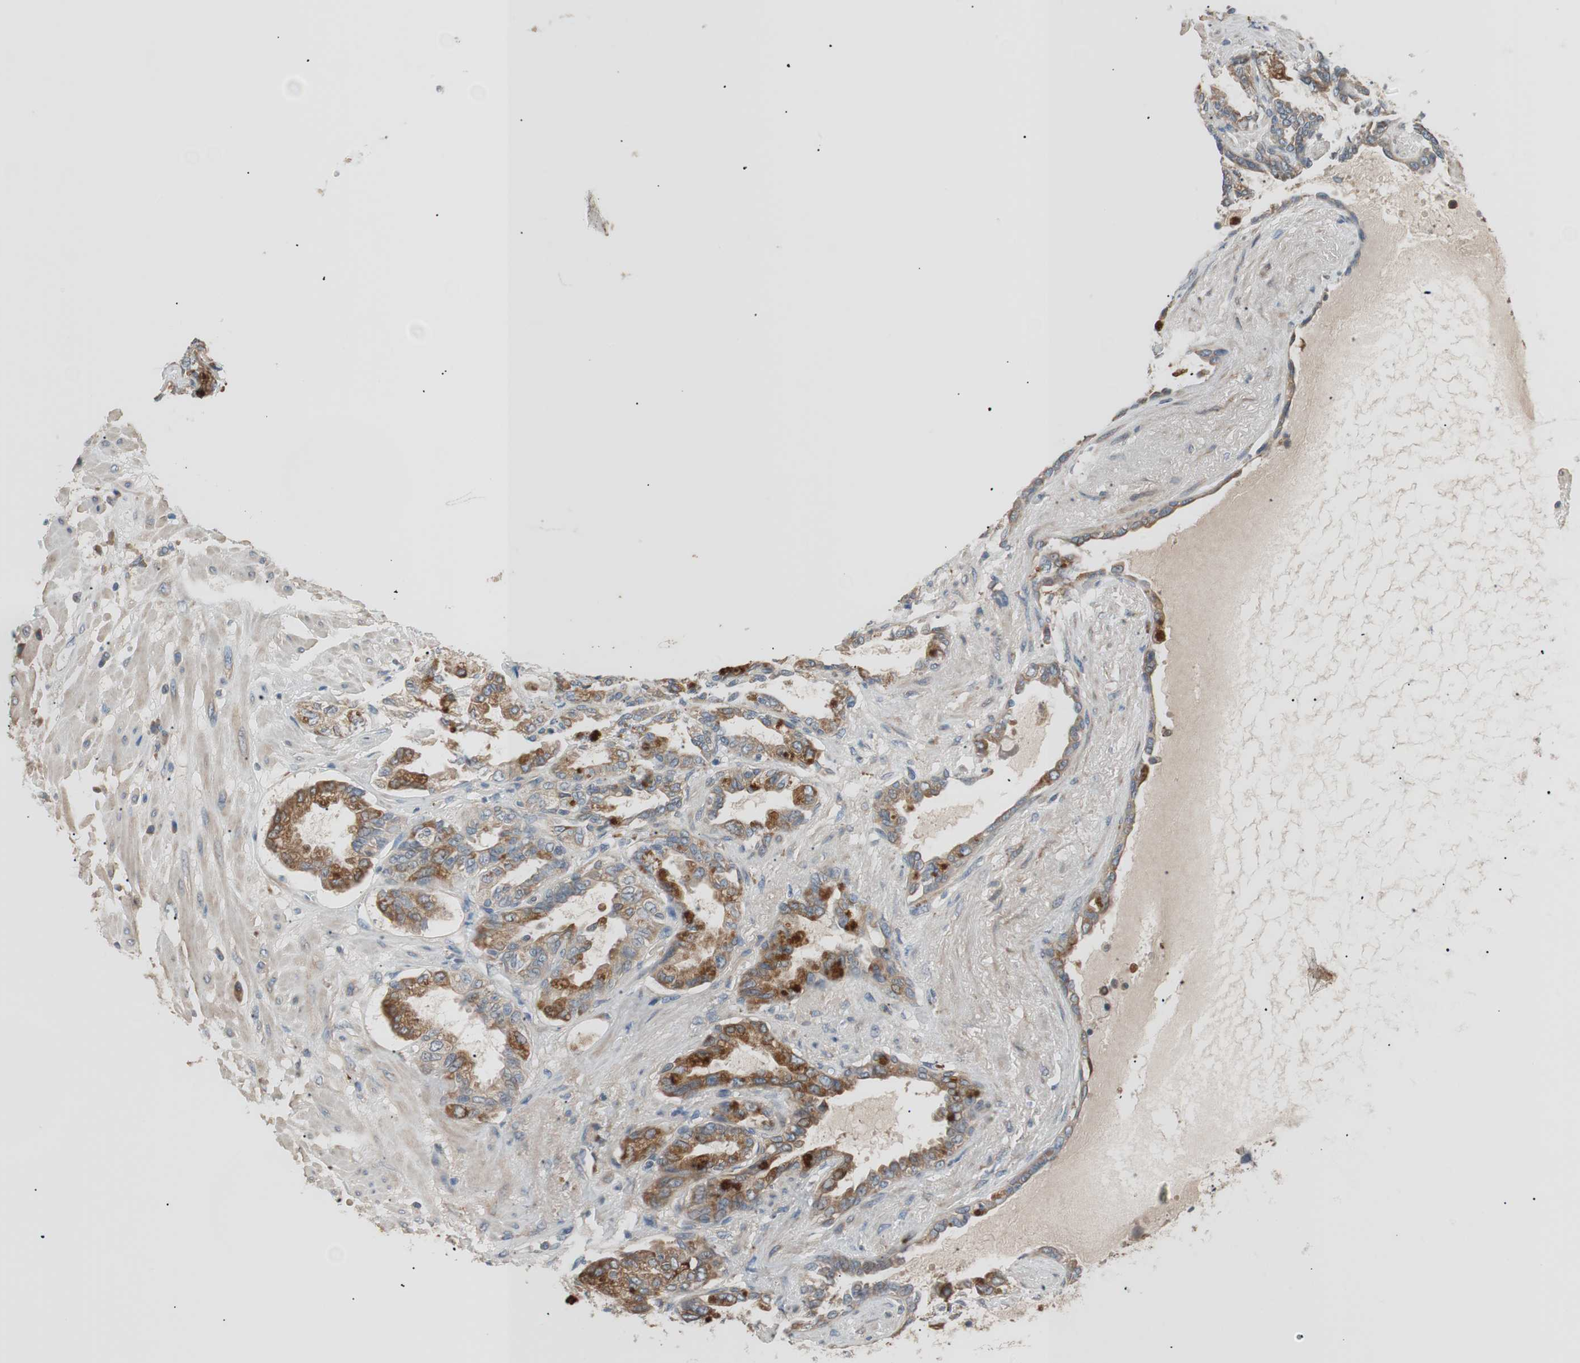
{"staining": {"intensity": "strong", "quantity": ">75%", "location": "cytoplasmic/membranous"}, "tissue": "seminal vesicle", "cell_type": "Glandular cells", "image_type": "normal", "snomed": [{"axis": "morphology", "description": "Normal tissue, NOS"}, {"axis": "topography", "description": "Seminal veicle"}], "caption": "Strong cytoplasmic/membranous expression for a protein is seen in approximately >75% of glandular cells of normal seminal vesicle using IHC.", "gene": "FADS2", "patient": {"sex": "male", "age": 61}}